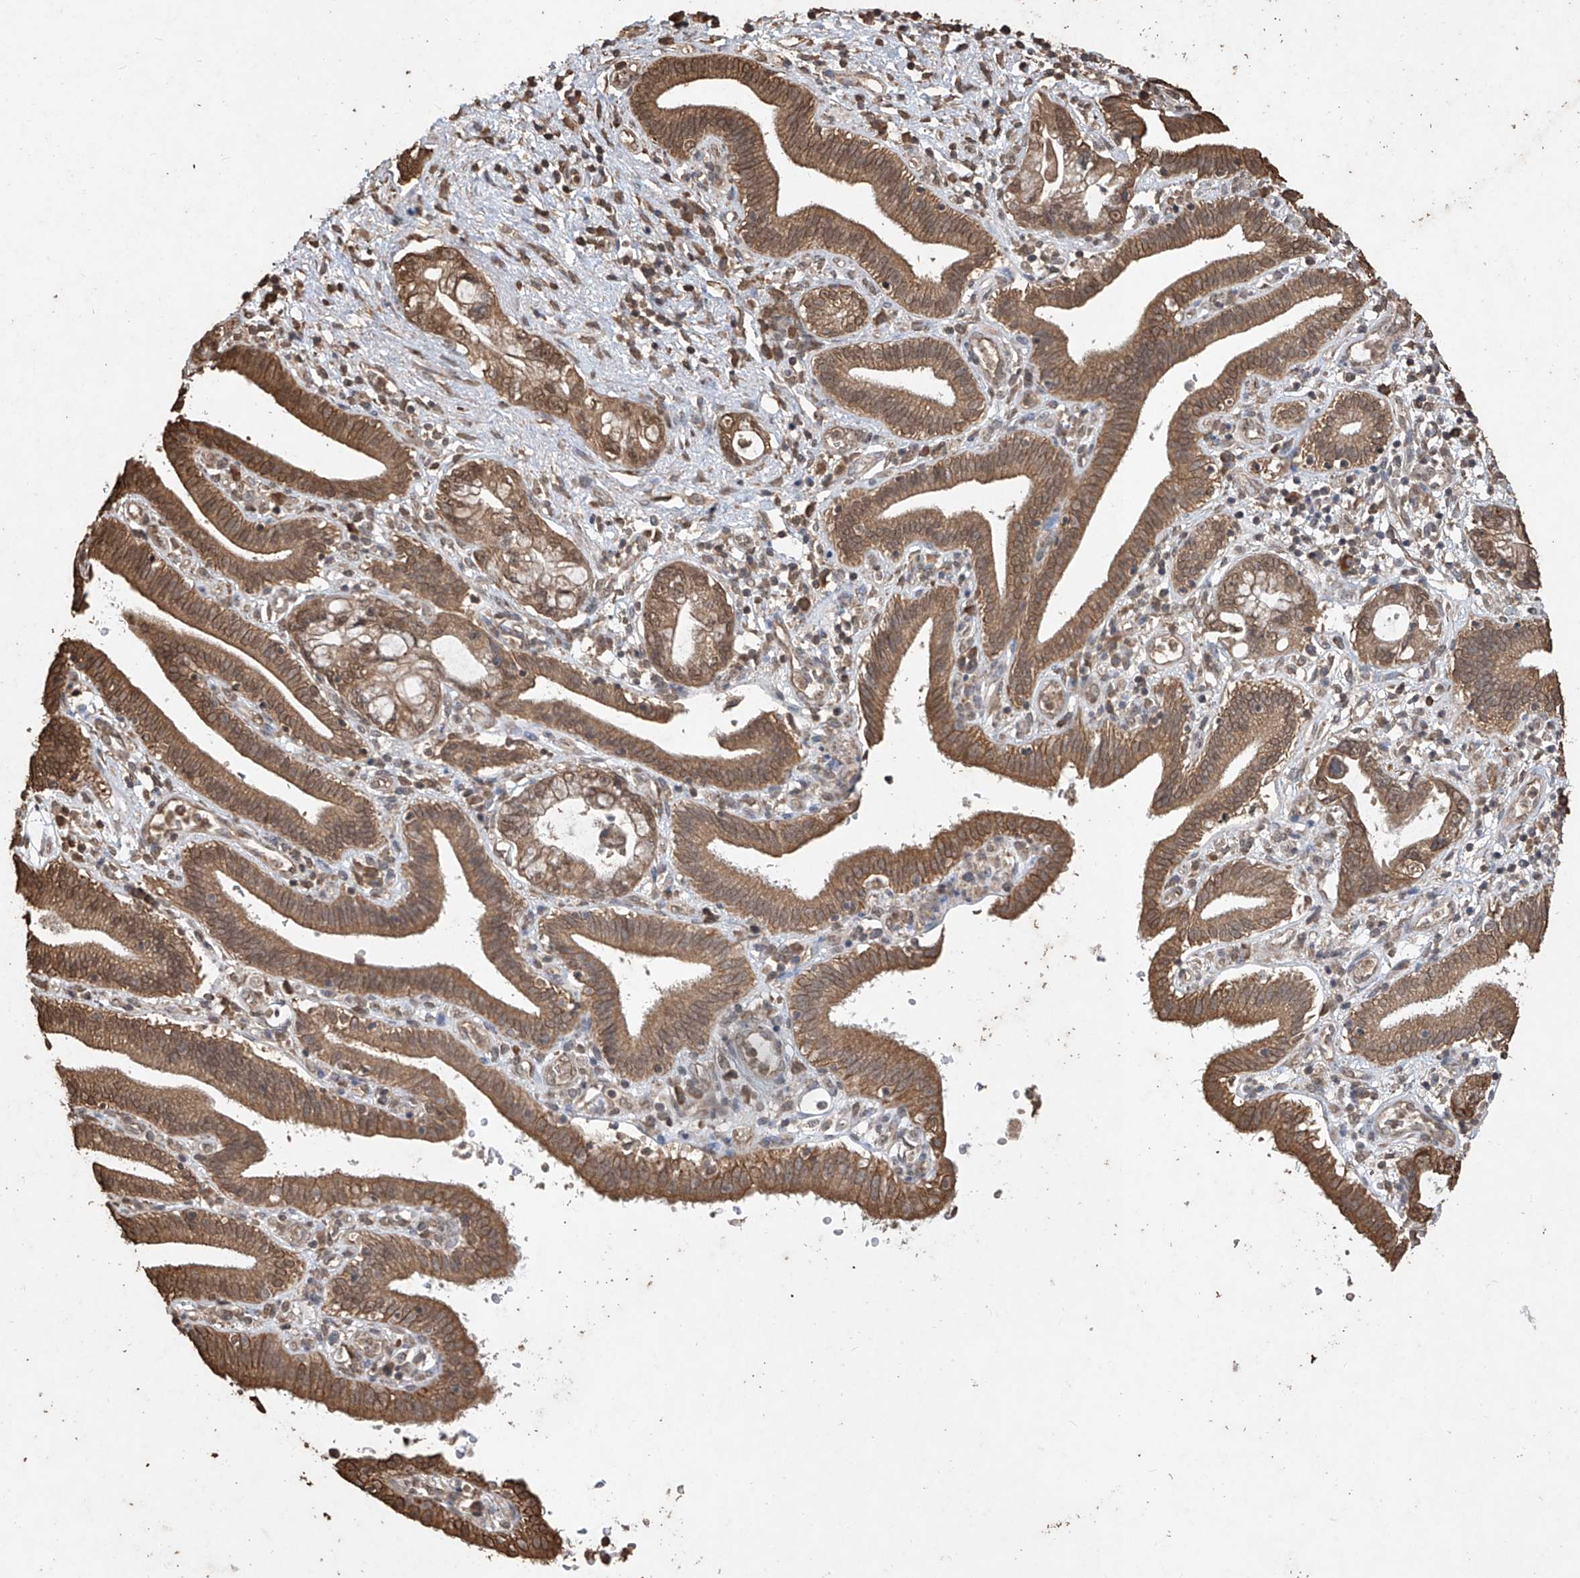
{"staining": {"intensity": "moderate", "quantity": ">75%", "location": "cytoplasmic/membranous,nuclear"}, "tissue": "pancreatic cancer", "cell_type": "Tumor cells", "image_type": "cancer", "snomed": [{"axis": "morphology", "description": "Adenocarcinoma, NOS"}, {"axis": "topography", "description": "Pancreas"}], "caption": "A micrograph of pancreatic adenocarcinoma stained for a protein demonstrates moderate cytoplasmic/membranous and nuclear brown staining in tumor cells.", "gene": "ELOVL1", "patient": {"sex": "female", "age": 73}}